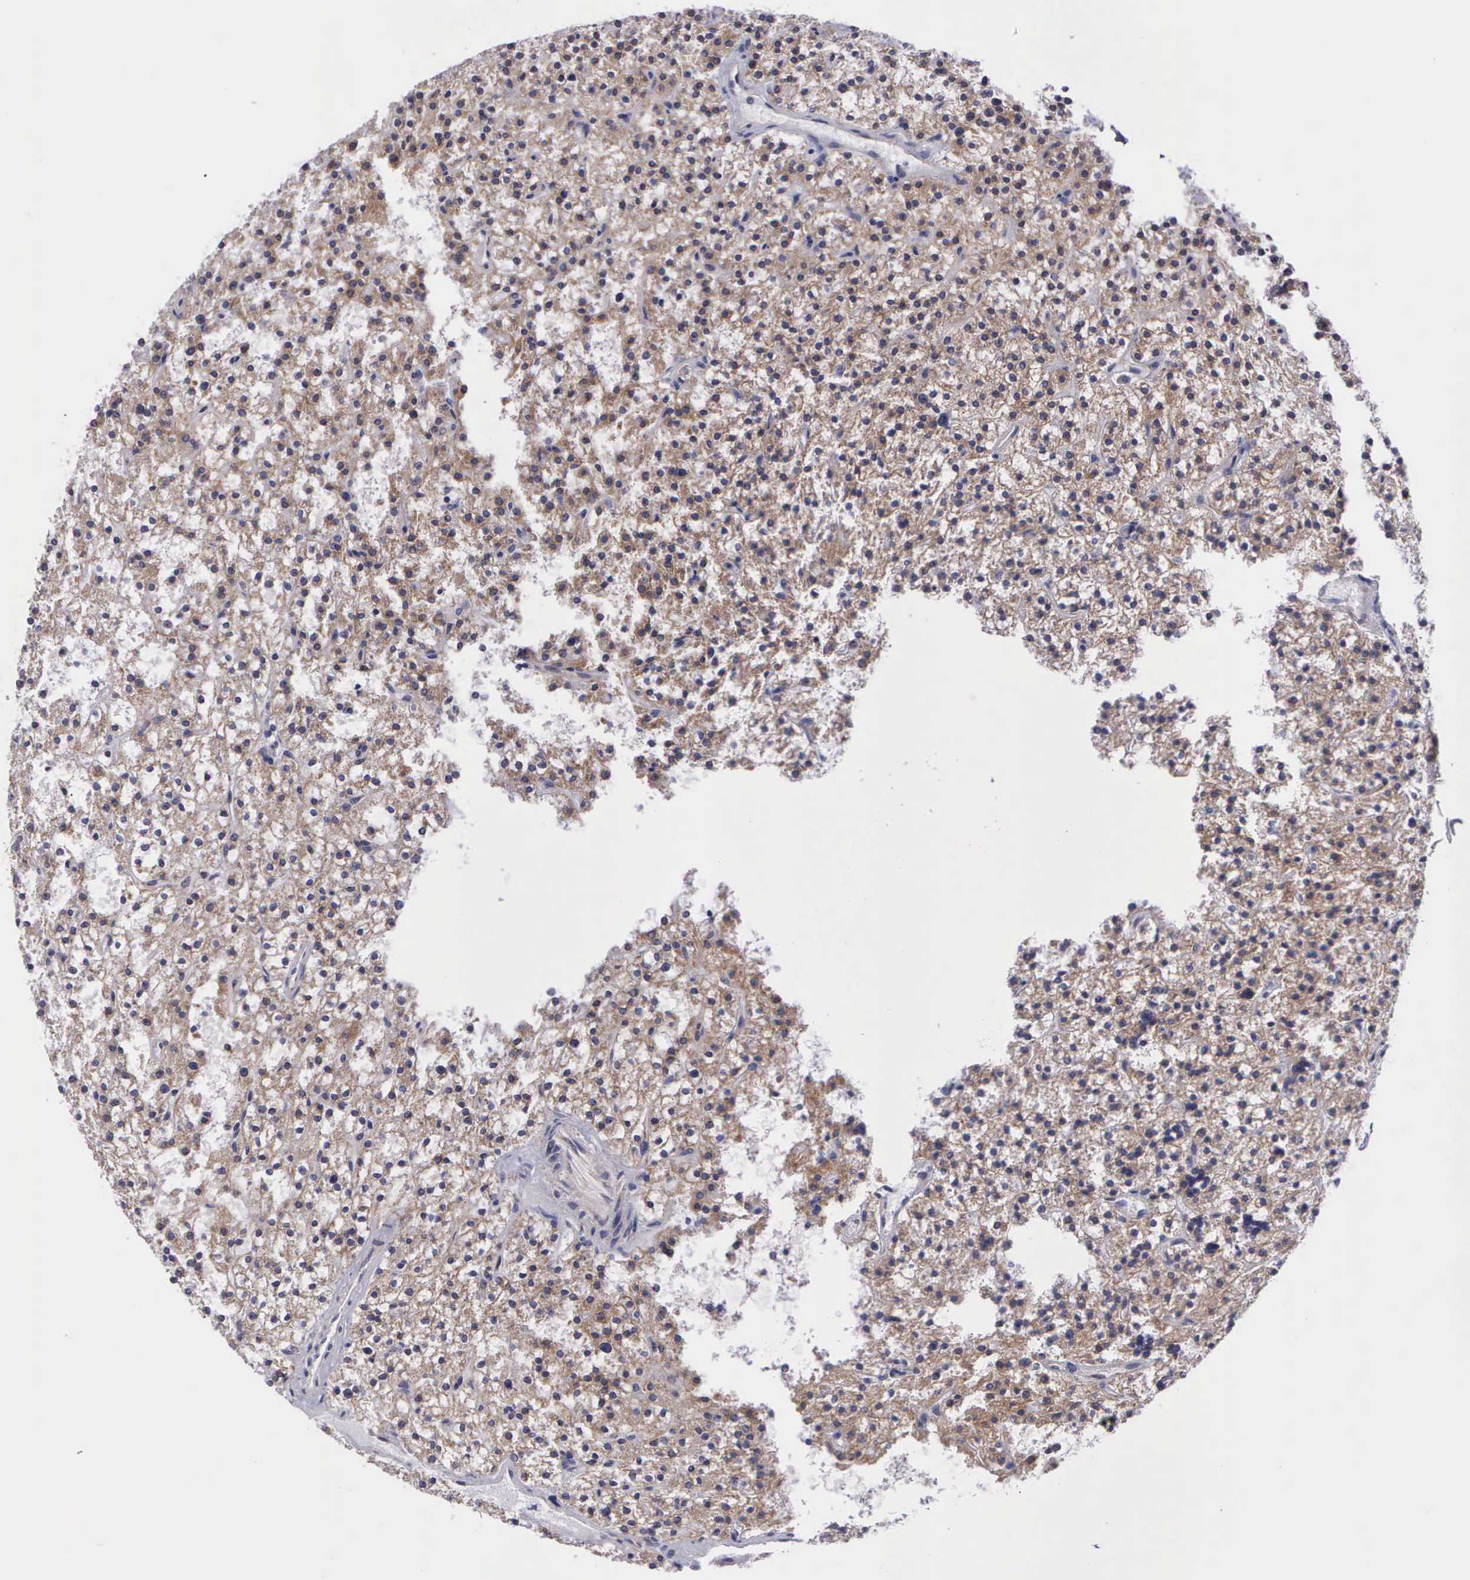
{"staining": {"intensity": "moderate", "quantity": ">75%", "location": "cytoplasmic/membranous"}, "tissue": "parathyroid gland", "cell_type": "Glandular cells", "image_type": "normal", "snomed": [{"axis": "morphology", "description": "Normal tissue, NOS"}, {"axis": "topography", "description": "Parathyroid gland"}], "caption": "Immunohistochemistry (IHC) (DAB (3,3'-diaminobenzidine)) staining of benign human parathyroid gland exhibits moderate cytoplasmic/membranous protein staining in about >75% of glandular cells.", "gene": "SYNJ2BP", "patient": {"sex": "female", "age": 74}}